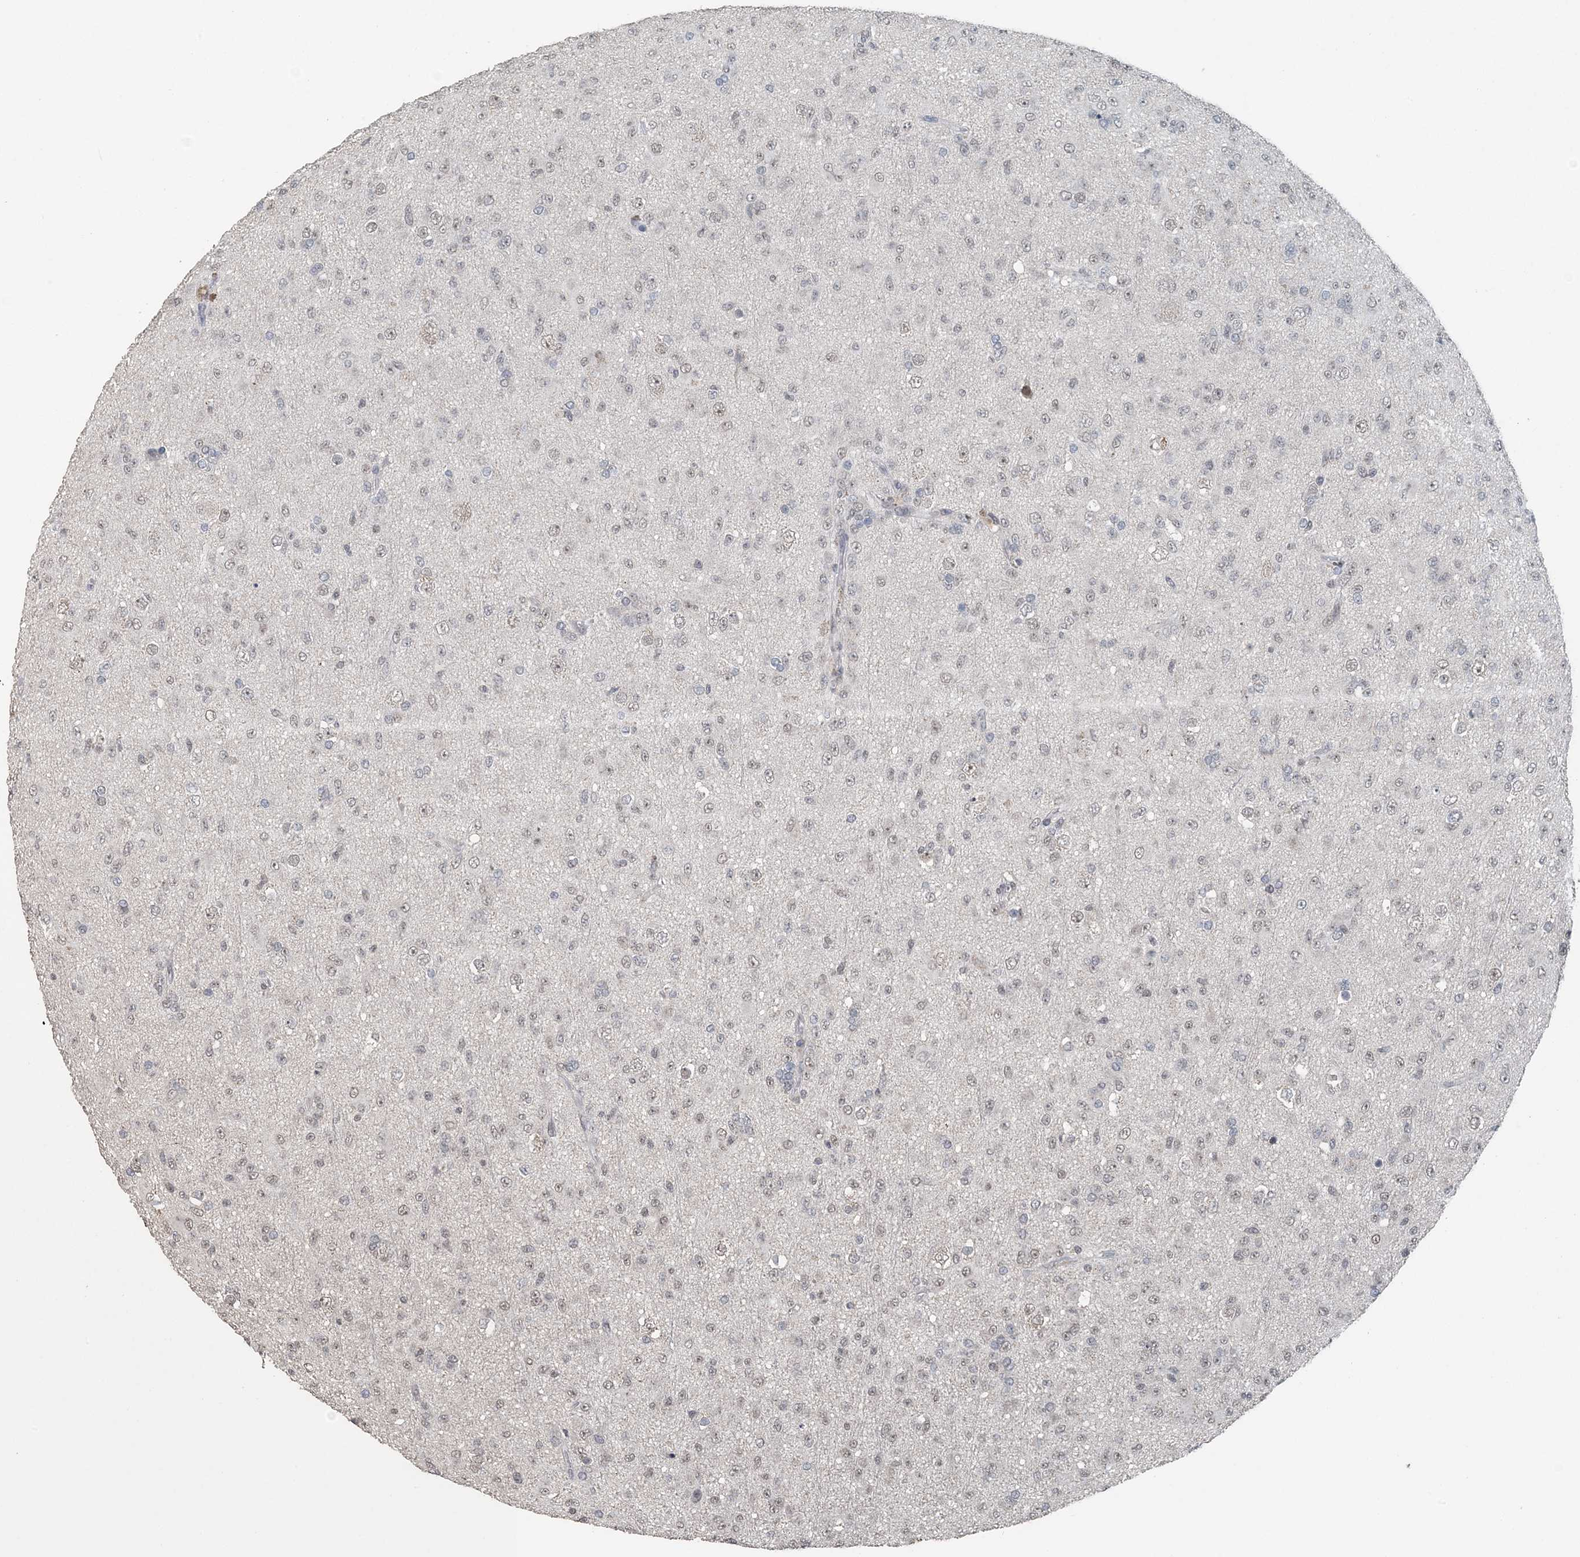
{"staining": {"intensity": "negative", "quantity": "none", "location": "none"}, "tissue": "glioma", "cell_type": "Tumor cells", "image_type": "cancer", "snomed": [{"axis": "morphology", "description": "Glioma, malignant, Low grade"}, {"axis": "topography", "description": "Brain"}], "caption": "The image demonstrates no significant staining in tumor cells of glioma.", "gene": "MBD2", "patient": {"sex": "male", "age": 65}}